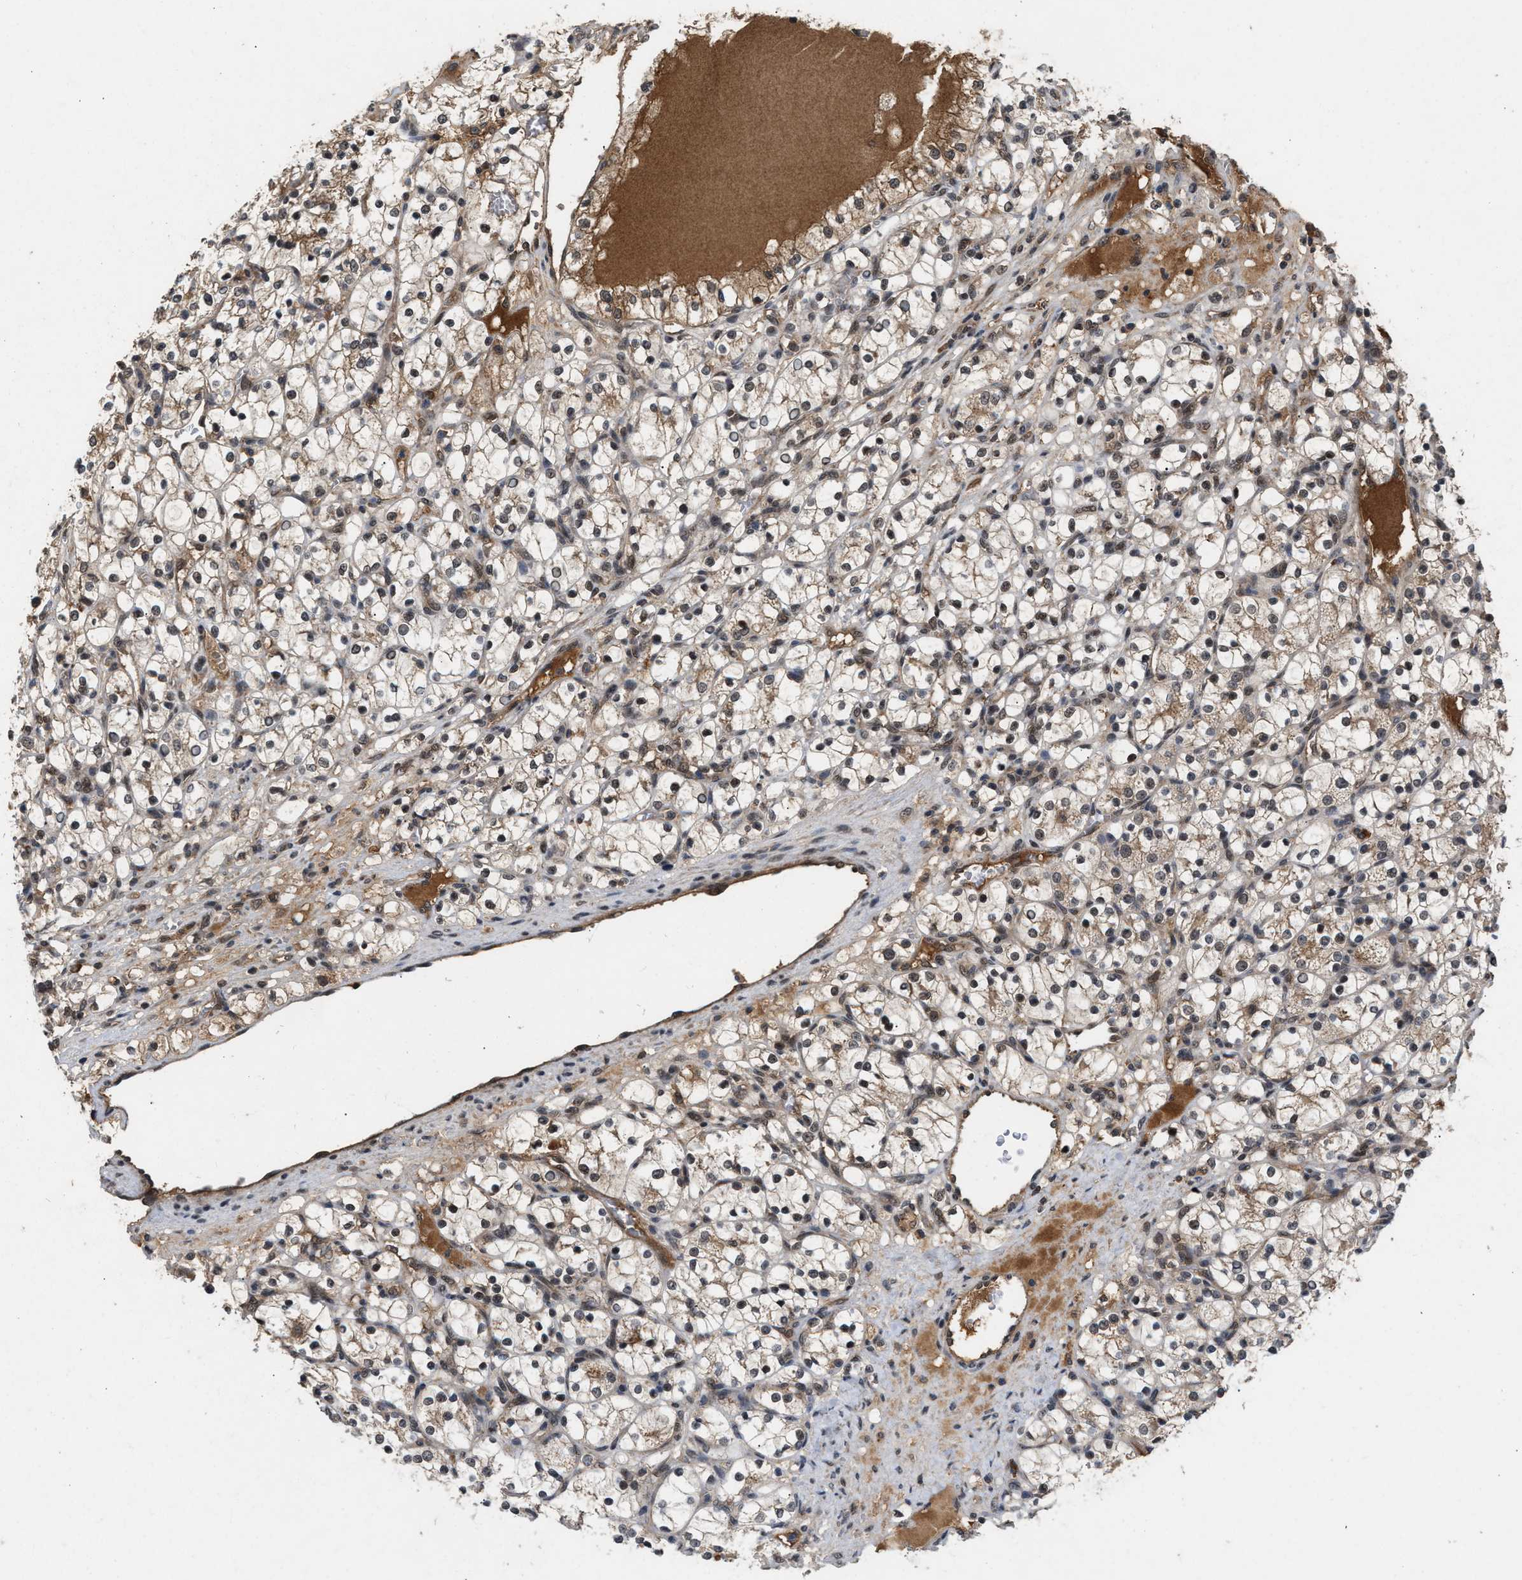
{"staining": {"intensity": "weak", "quantity": ">75%", "location": "cytoplasmic/membranous,nuclear"}, "tissue": "renal cancer", "cell_type": "Tumor cells", "image_type": "cancer", "snomed": [{"axis": "morphology", "description": "Adenocarcinoma, NOS"}, {"axis": "topography", "description": "Kidney"}], "caption": "Renal adenocarcinoma stained with a brown dye shows weak cytoplasmic/membranous and nuclear positive expression in about >75% of tumor cells.", "gene": "RUSC2", "patient": {"sex": "female", "age": 69}}